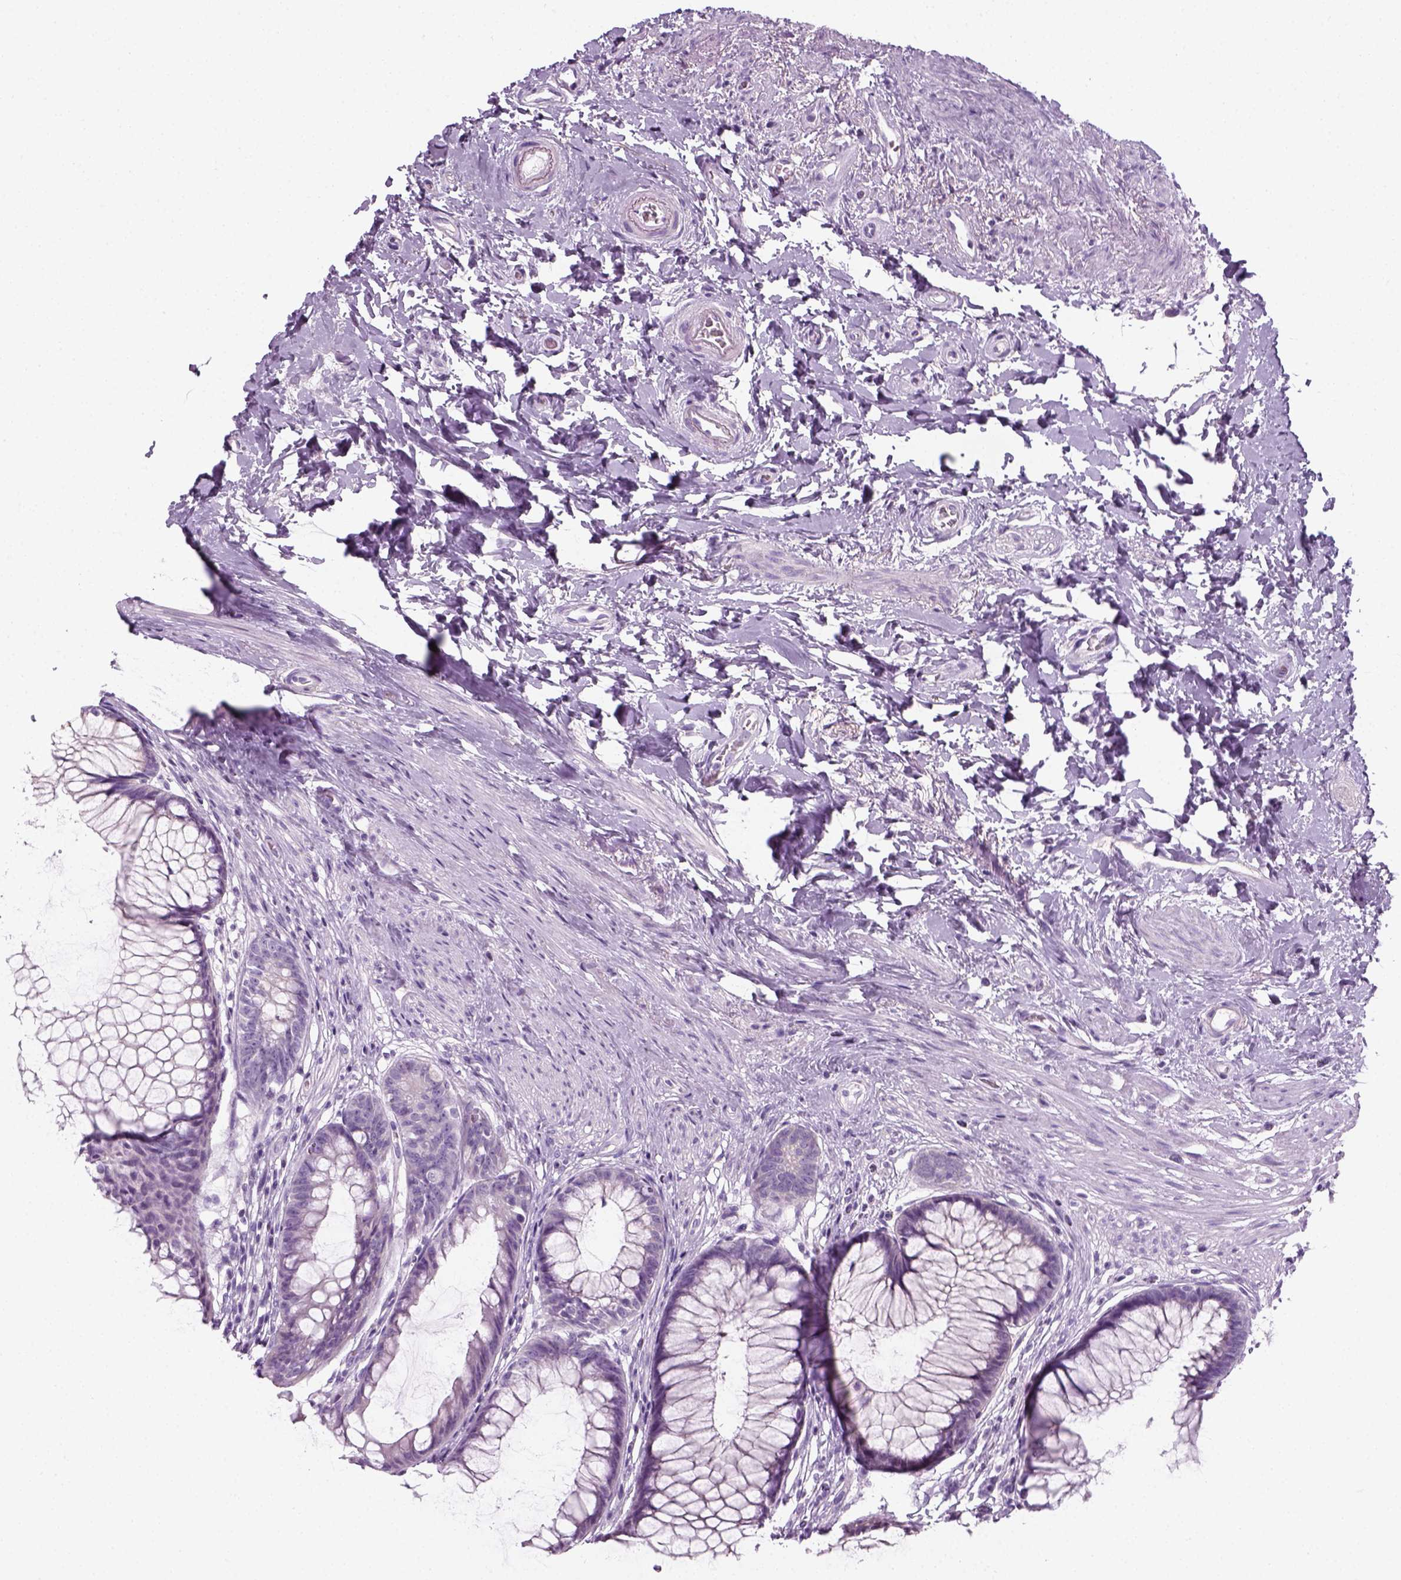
{"staining": {"intensity": "negative", "quantity": "none", "location": "none"}, "tissue": "rectum", "cell_type": "Glandular cells", "image_type": "normal", "snomed": [{"axis": "morphology", "description": "Normal tissue, NOS"}, {"axis": "topography", "description": "Smooth muscle"}, {"axis": "topography", "description": "Rectum"}], "caption": "This is an immunohistochemistry image of unremarkable human rectum. There is no positivity in glandular cells.", "gene": "SLC12A5", "patient": {"sex": "male", "age": 53}}